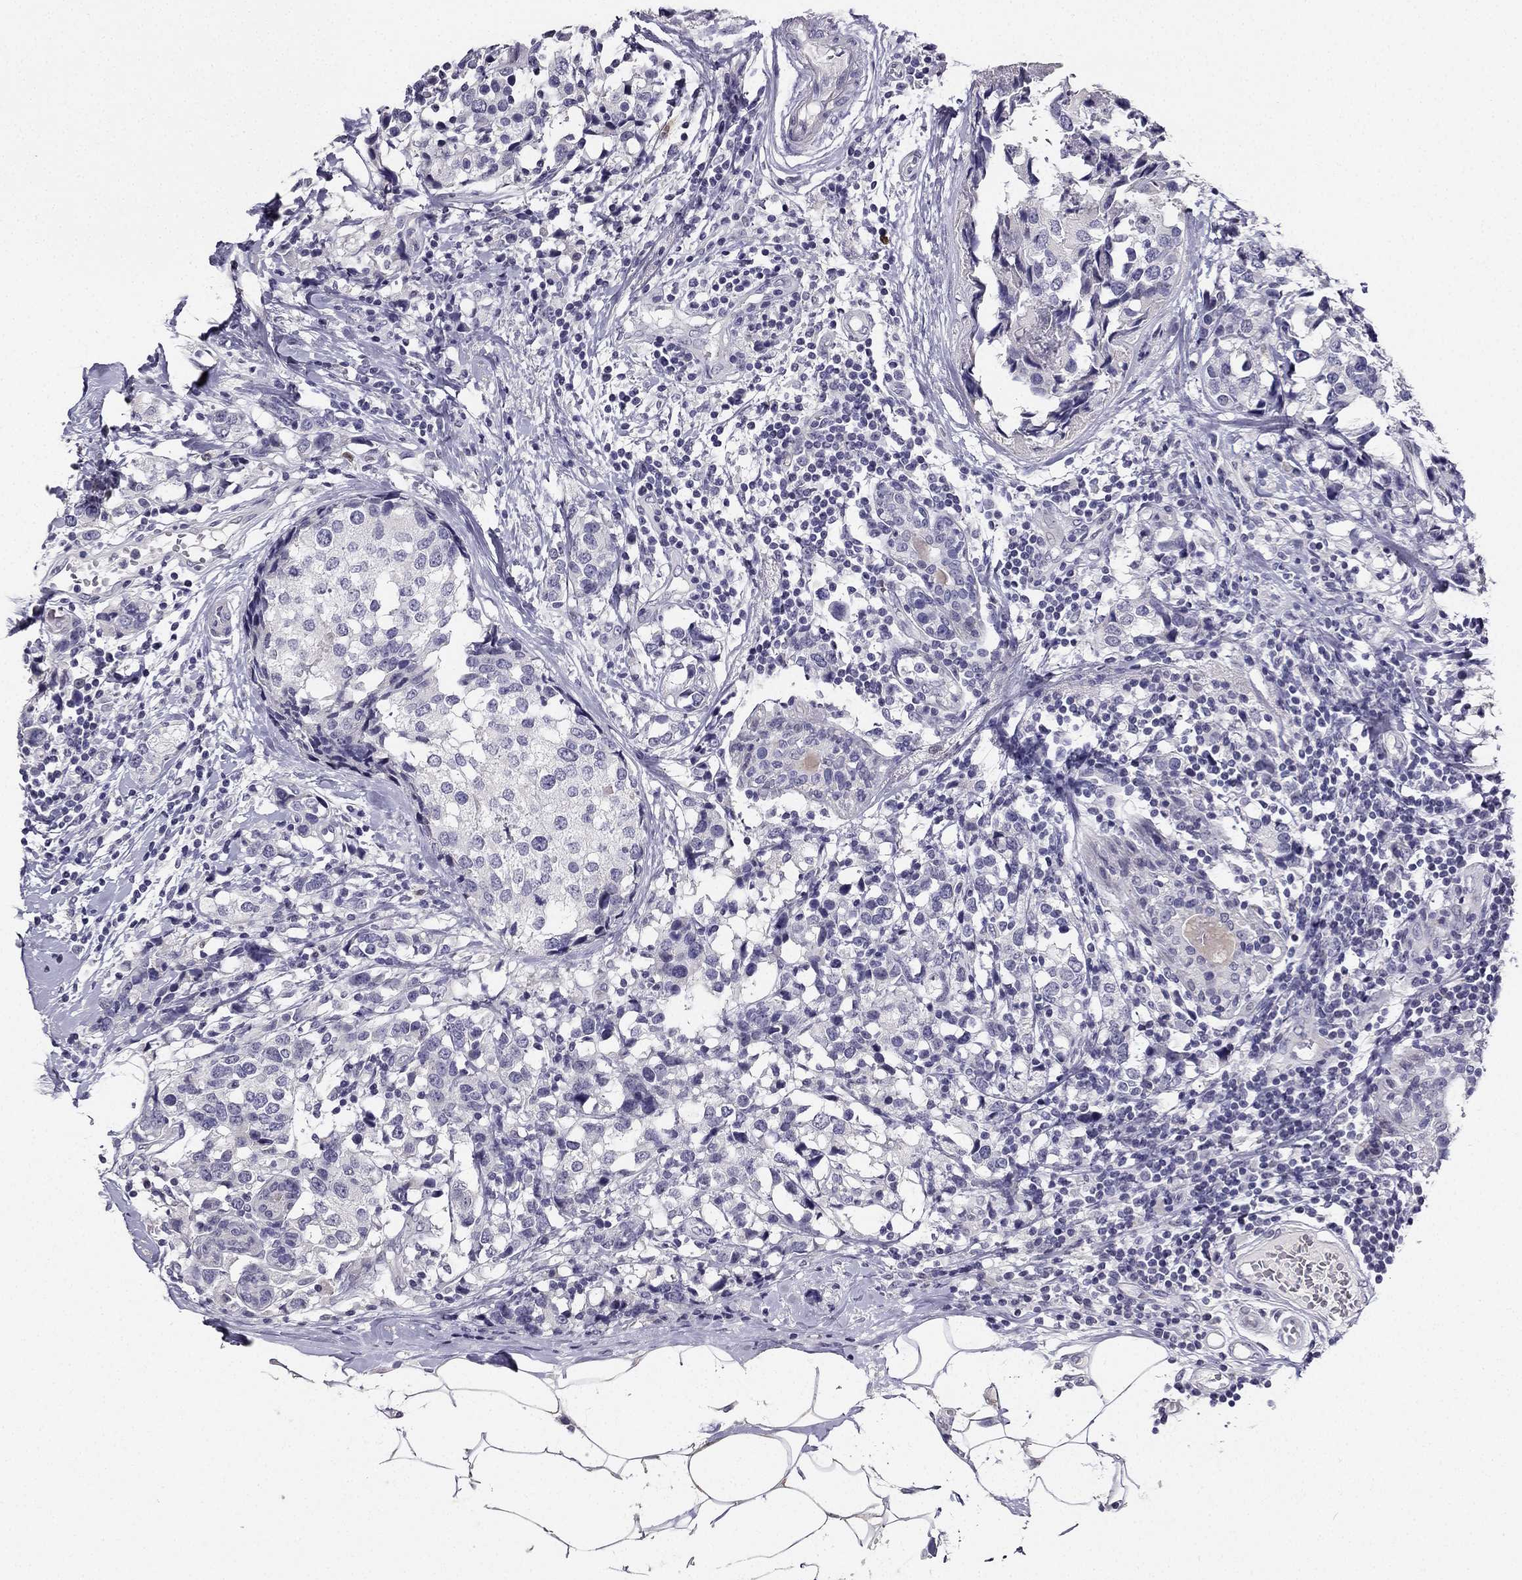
{"staining": {"intensity": "negative", "quantity": "none", "location": "none"}, "tissue": "breast cancer", "cell_type": "Tumor cells", "image_type": "cancer", "snomed": [{"axis": "morphology", "description": "Lobular carcinoma"}, {"axis": "topography", "description": "Breast"}], "caption": "Photomicrograph shows no protein expression in tumor cells of breast cancer tissue.", "gene": "CALB2", "patient": {"sex": "female", "age": 59}}